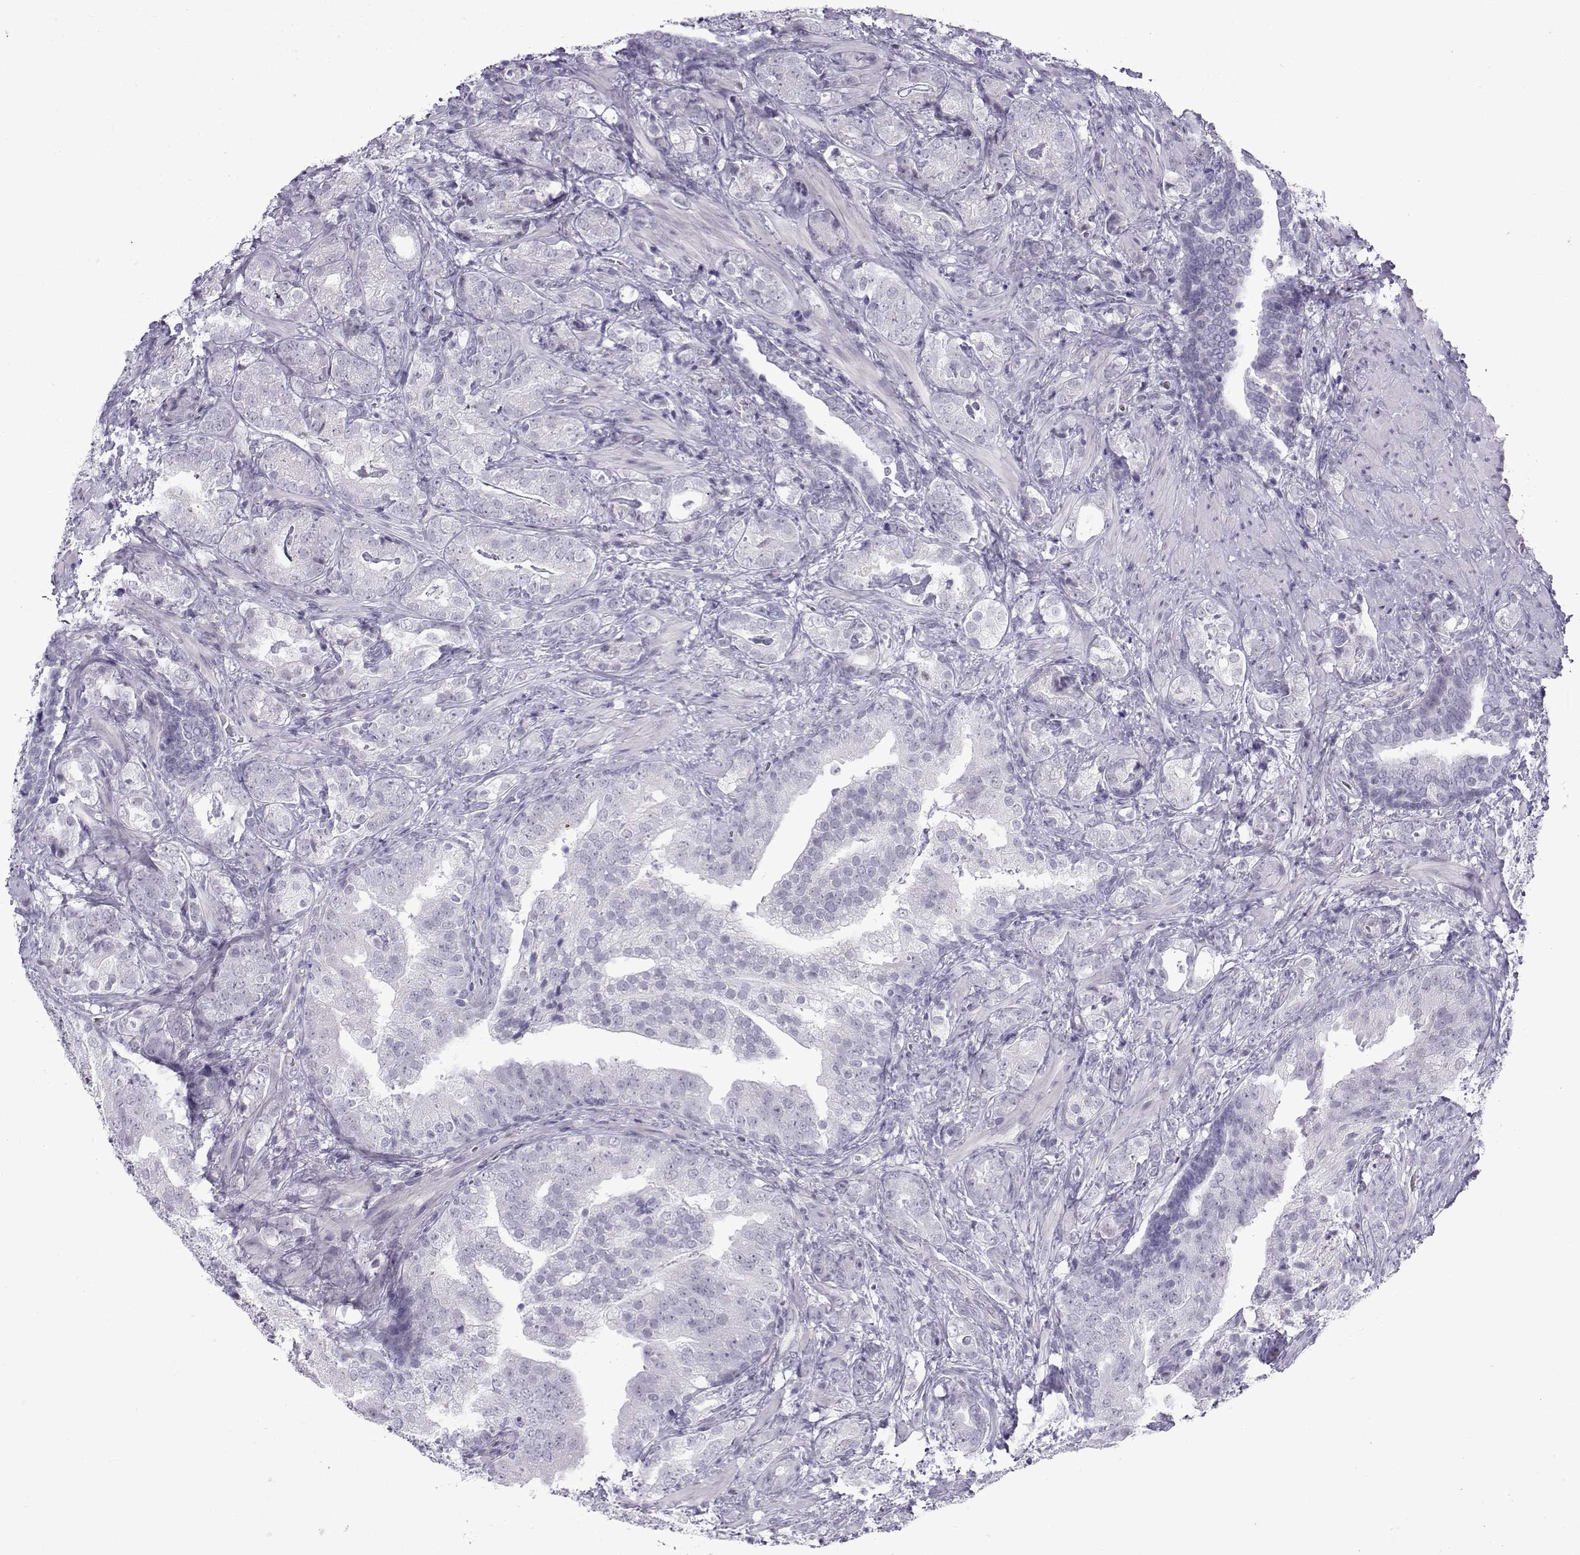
{"staining": {"intensity": "negative", "quantity": "none", "location": "none"}, "tissue": "prostate cancer", "cell_type": "Tumor cells", "image_type": "cancer", "snomed": [{"axis": "morphology", "description": "Adenocarcinoma, NOS"}, {"axis": "topography", "description": "Prostate"}], "caption": "Human prostate cancer (adenocarcinoma) stained for a protein using IHC shows no staining in tumor cells.", "gene": "CFAP53", "patient": {"sex": "male", "age": 57}}